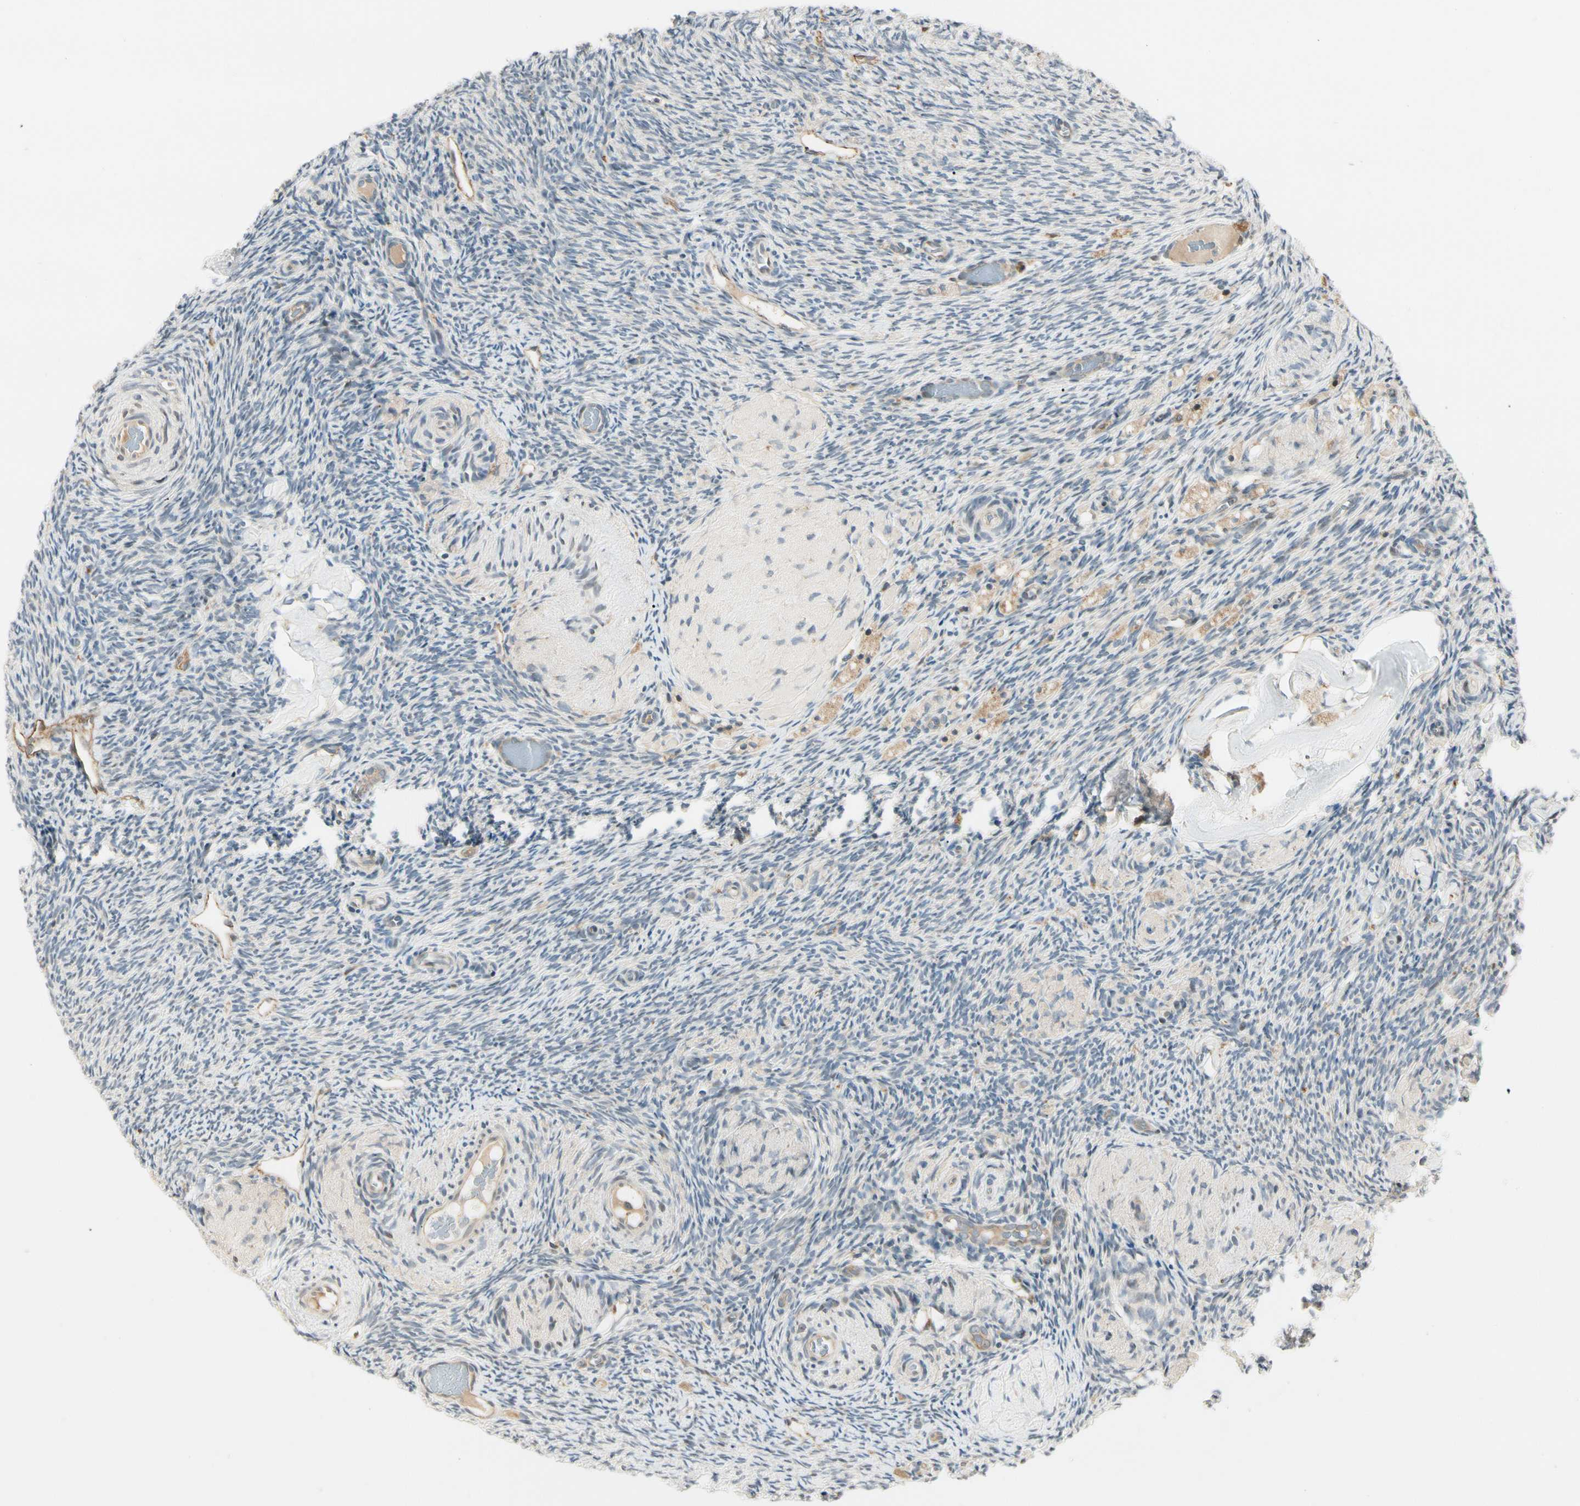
{"staining": {"intensity": "negative", "quantity": "none", "location": "none"}, "tissue": "ovary", "cell_type": "Ovarian stroma cells", "image_type": "normal", "snomed": [{"axis": "morphology", "description": "Normal tissue, NOS"}, {"axis": "topography", "description": "Ovary"}], "caption": "Immunohistochemistry (IHC) of unremarkable ovary exhibits no positivity in ovarian stroma cells. (Stains: DAB (3,3'-diaminobenzidine) IHC with hematoxylin counter stain, Microscopy: brightfield microscopy at high magnification).", "gene": "FNDC3B", "patient": {"sex": "female", "age": 60}}